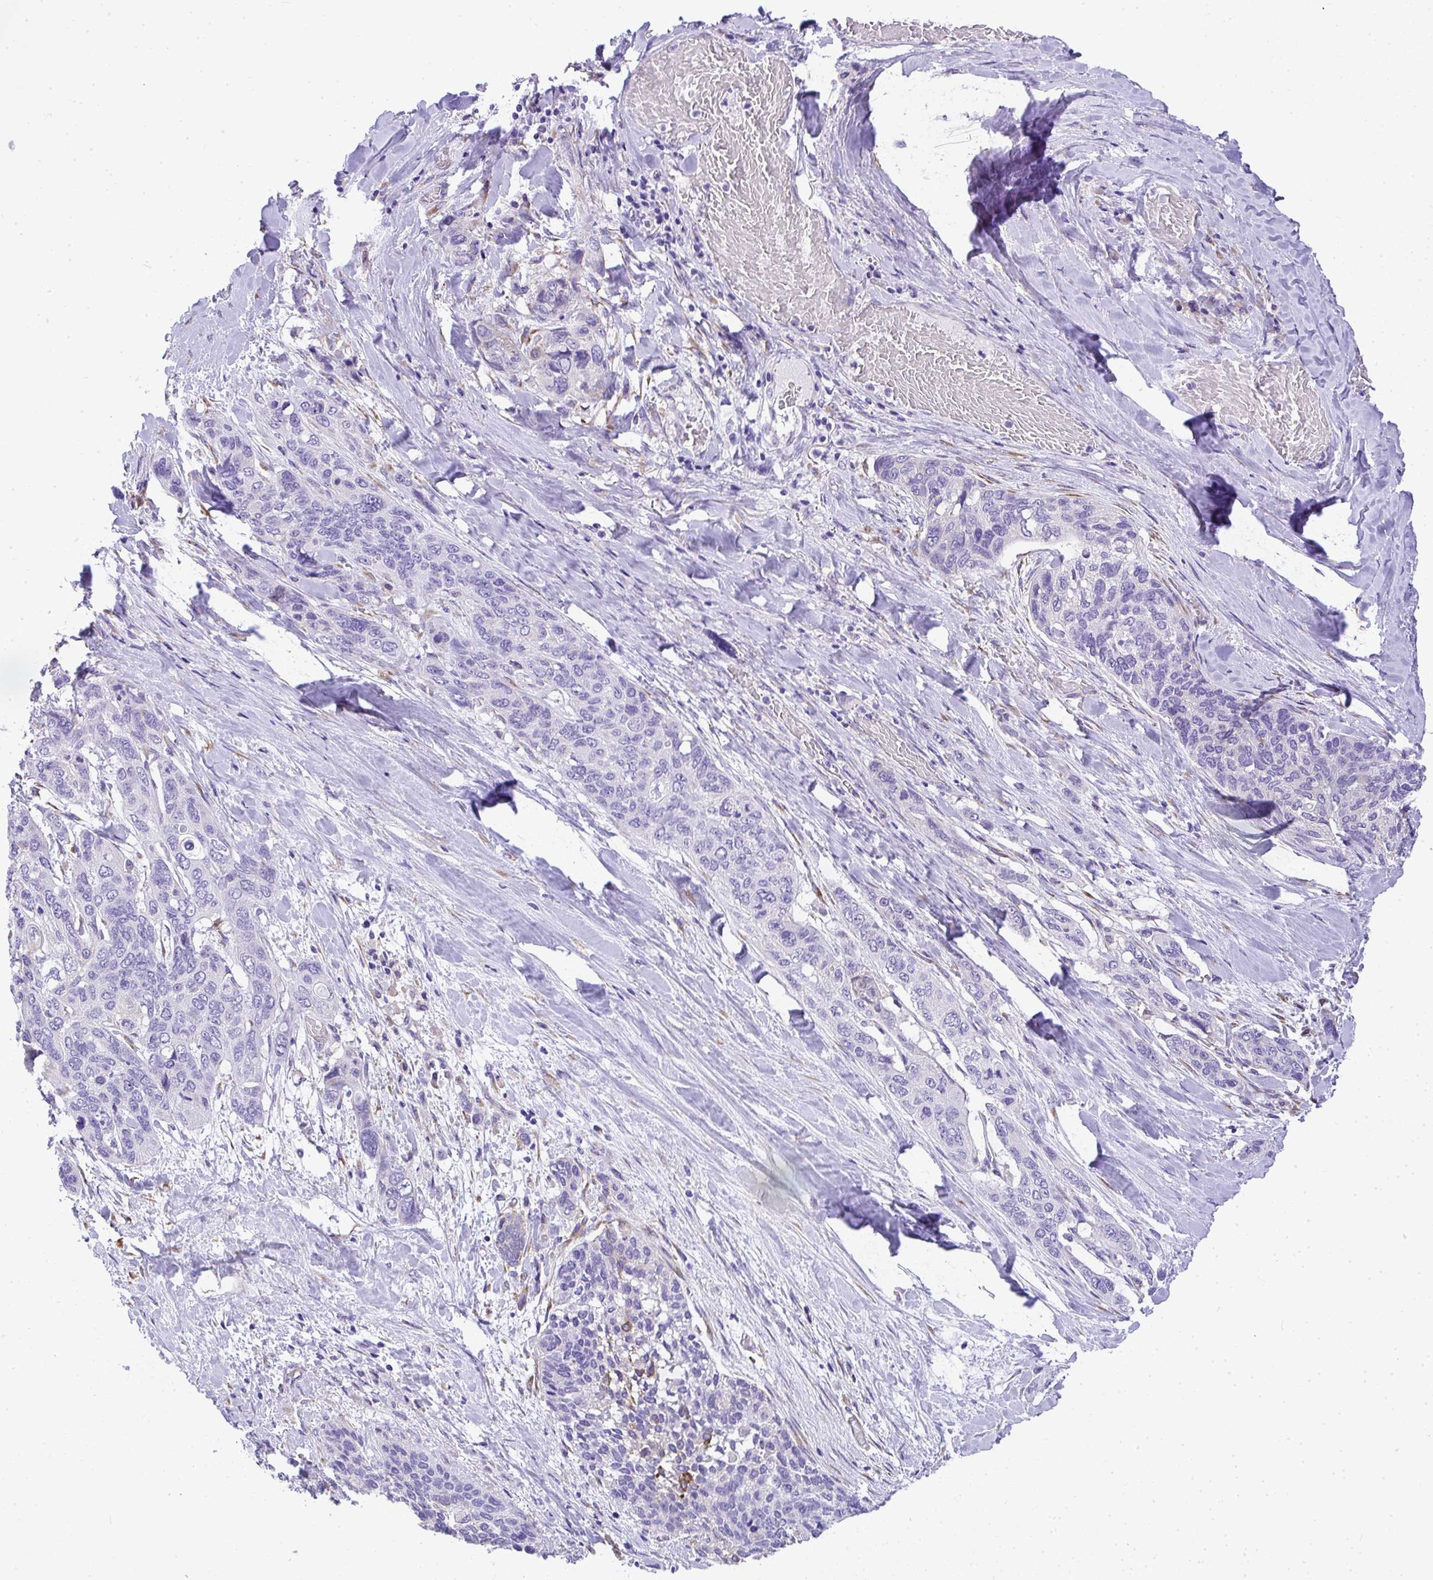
{"staining": {"intensity": "negative", "quantity": "none", "location": "none"}, "tissue": "lung cancer", "cell_type": "Tumor cells", "image_type": "cancer", "snomed": [{"axis": "morphology", "description": "Squamous cell carcinoma, NOS"}, {"axis": "morphology", "description": "Squamous cell carcinoma, metastatic, NOS"}, {"axis": "topography", "description": "Lymph node"}, {"axis": "topography", "description": "Lung"}], "caption": "Immunohistochemistry (IHC) histopathology image of metastatic squamous cell carcinoma (lung) stained for a protein (brown), which exhibits no staining in tumor cells.", "gene": "ADRA2C", "patient": {"sex": "male", "age": 41}}